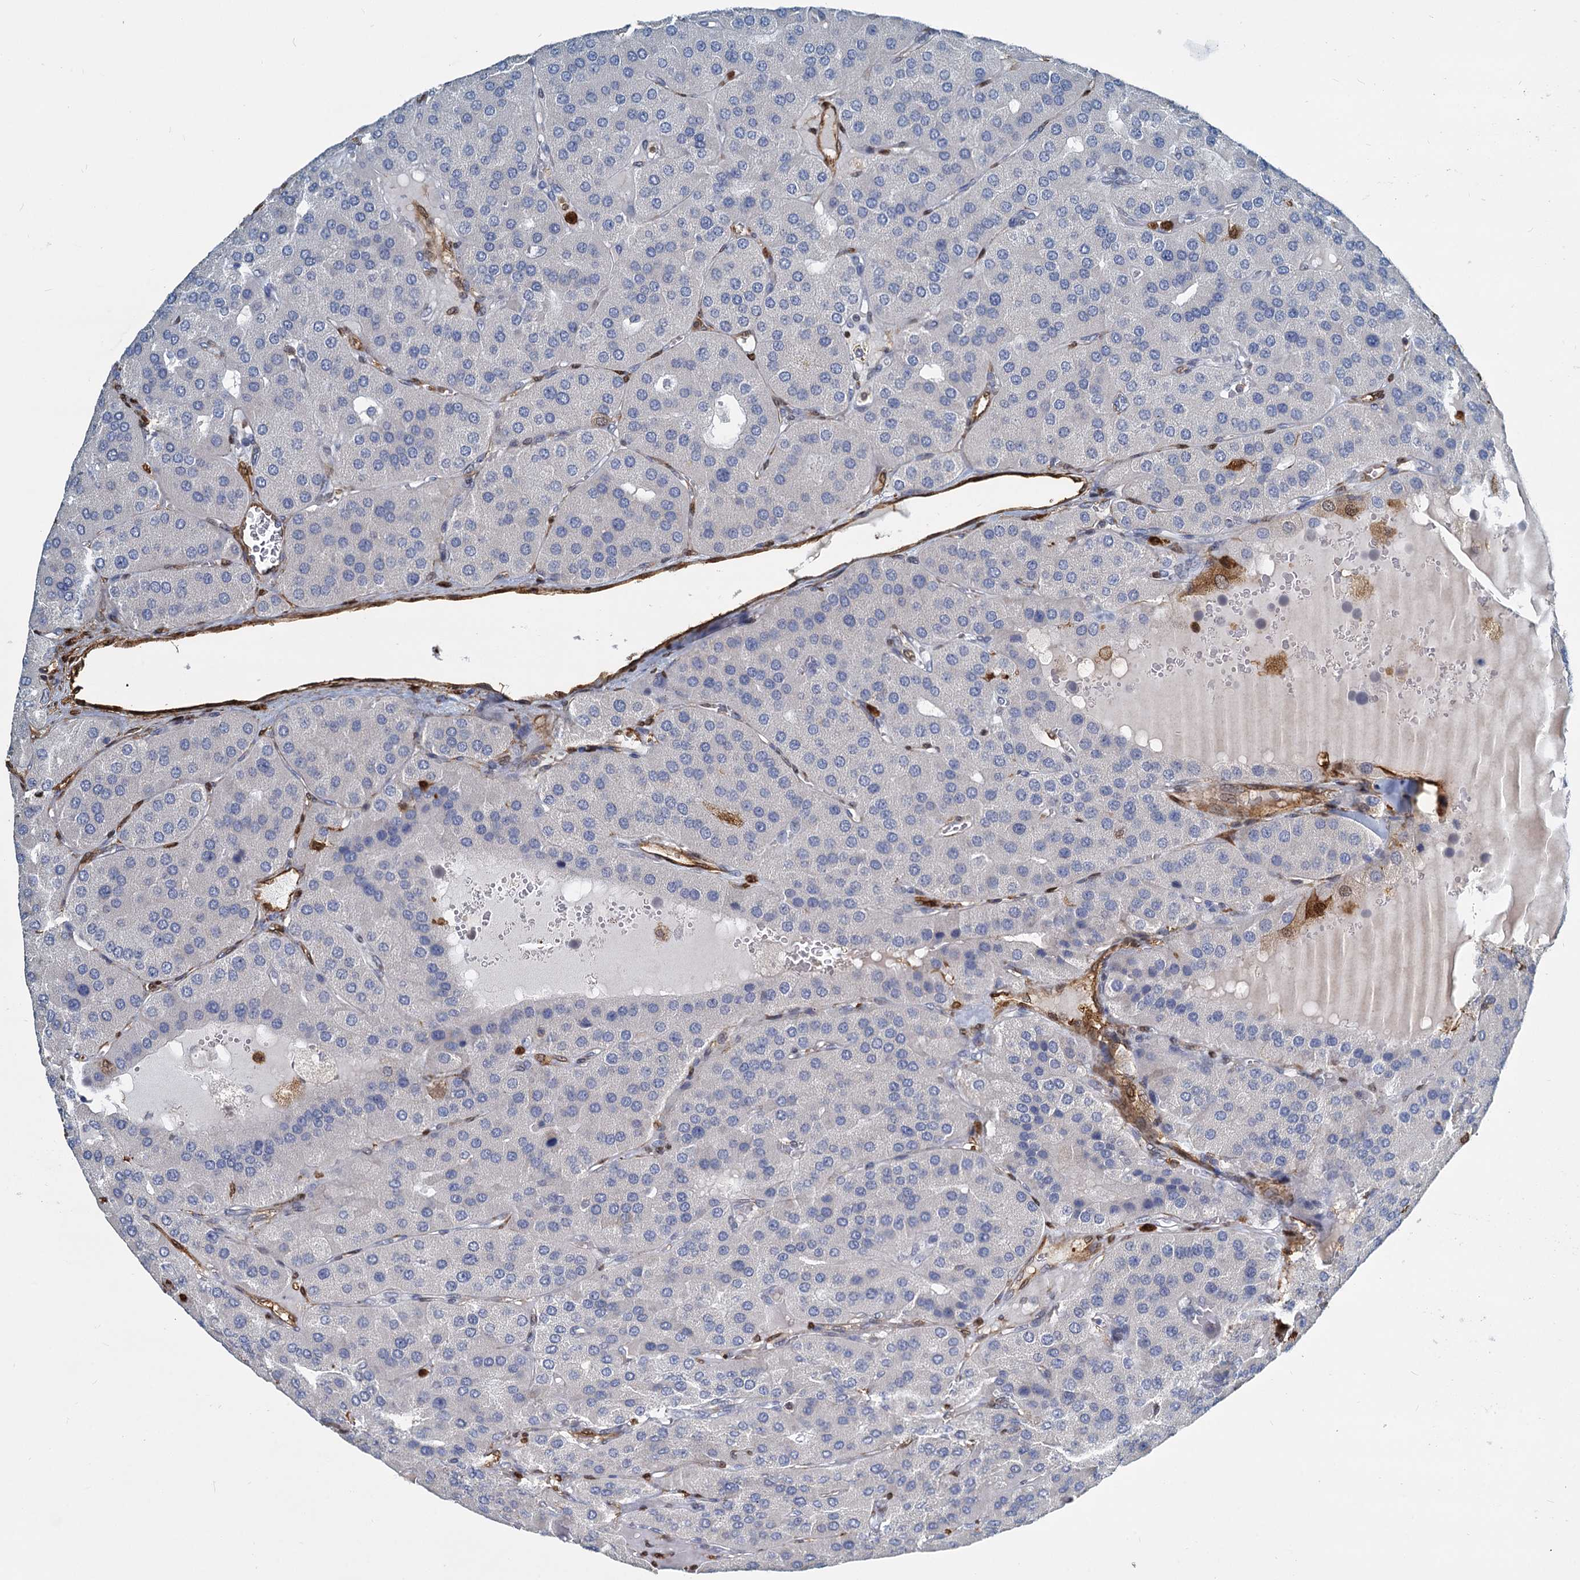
{"staining": {"intensity": "negative", "quantity": "none", "location": "none"}, "tissue": "parathyroid gland", "cell_type": "Glandular cells", "image_type": "normal", "snomed": [{"axis": "morphology", "description": "Normal tissue, NOS"}, {"axis": "morphology", "description": "Adenoma, NOS"}, {"axis": "topography", "description": "Parathyroid gland"}], "caption": "IHC micrograph of unremarkable human parathyroid gland stained for a protein (brown), which reveals no positivity in glandular cells.", "gene": "S100A6", "patient": {"sex": "female", "age": 86}}